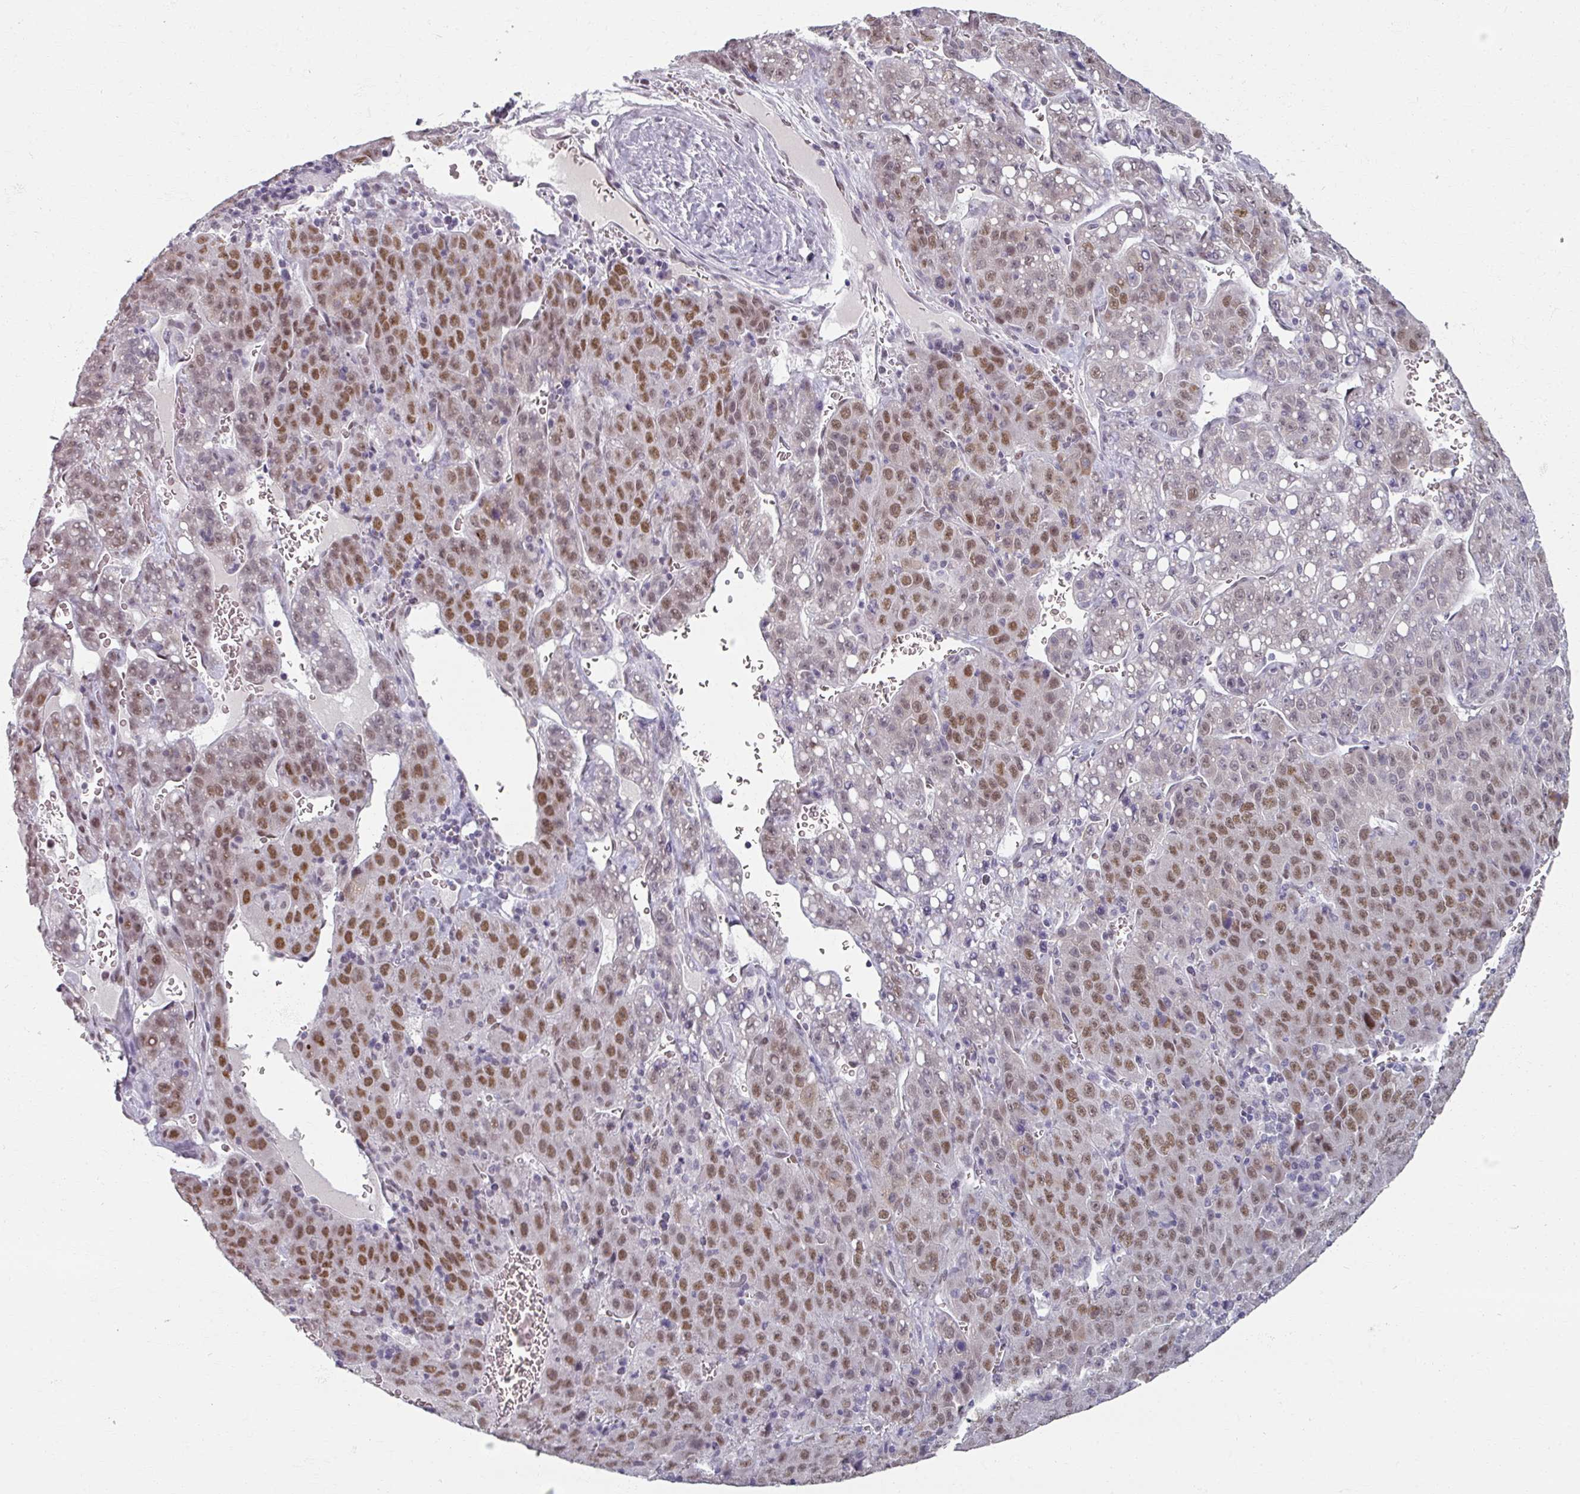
{"staining": {"intensity": "moderate", "quantity": ">75%", "location": "nuclear"}, "tissue": "liver cancer", "cell_type": "Tumor cells", "image_type": "cancer", "snomed": [{"axis": "morphology", "description": "Carcinoma, Hepatocellular, NOS"}, {"axis": "topography", "description": "Liver"}], "caption": "Brown immunohistochemical staining in liver hepatocellular carcinoma shows moderate nuclear expression in about >75% of tumor cells.", "gene": "RIPOR3", "patient": {"sex": "female", "age": 53}}